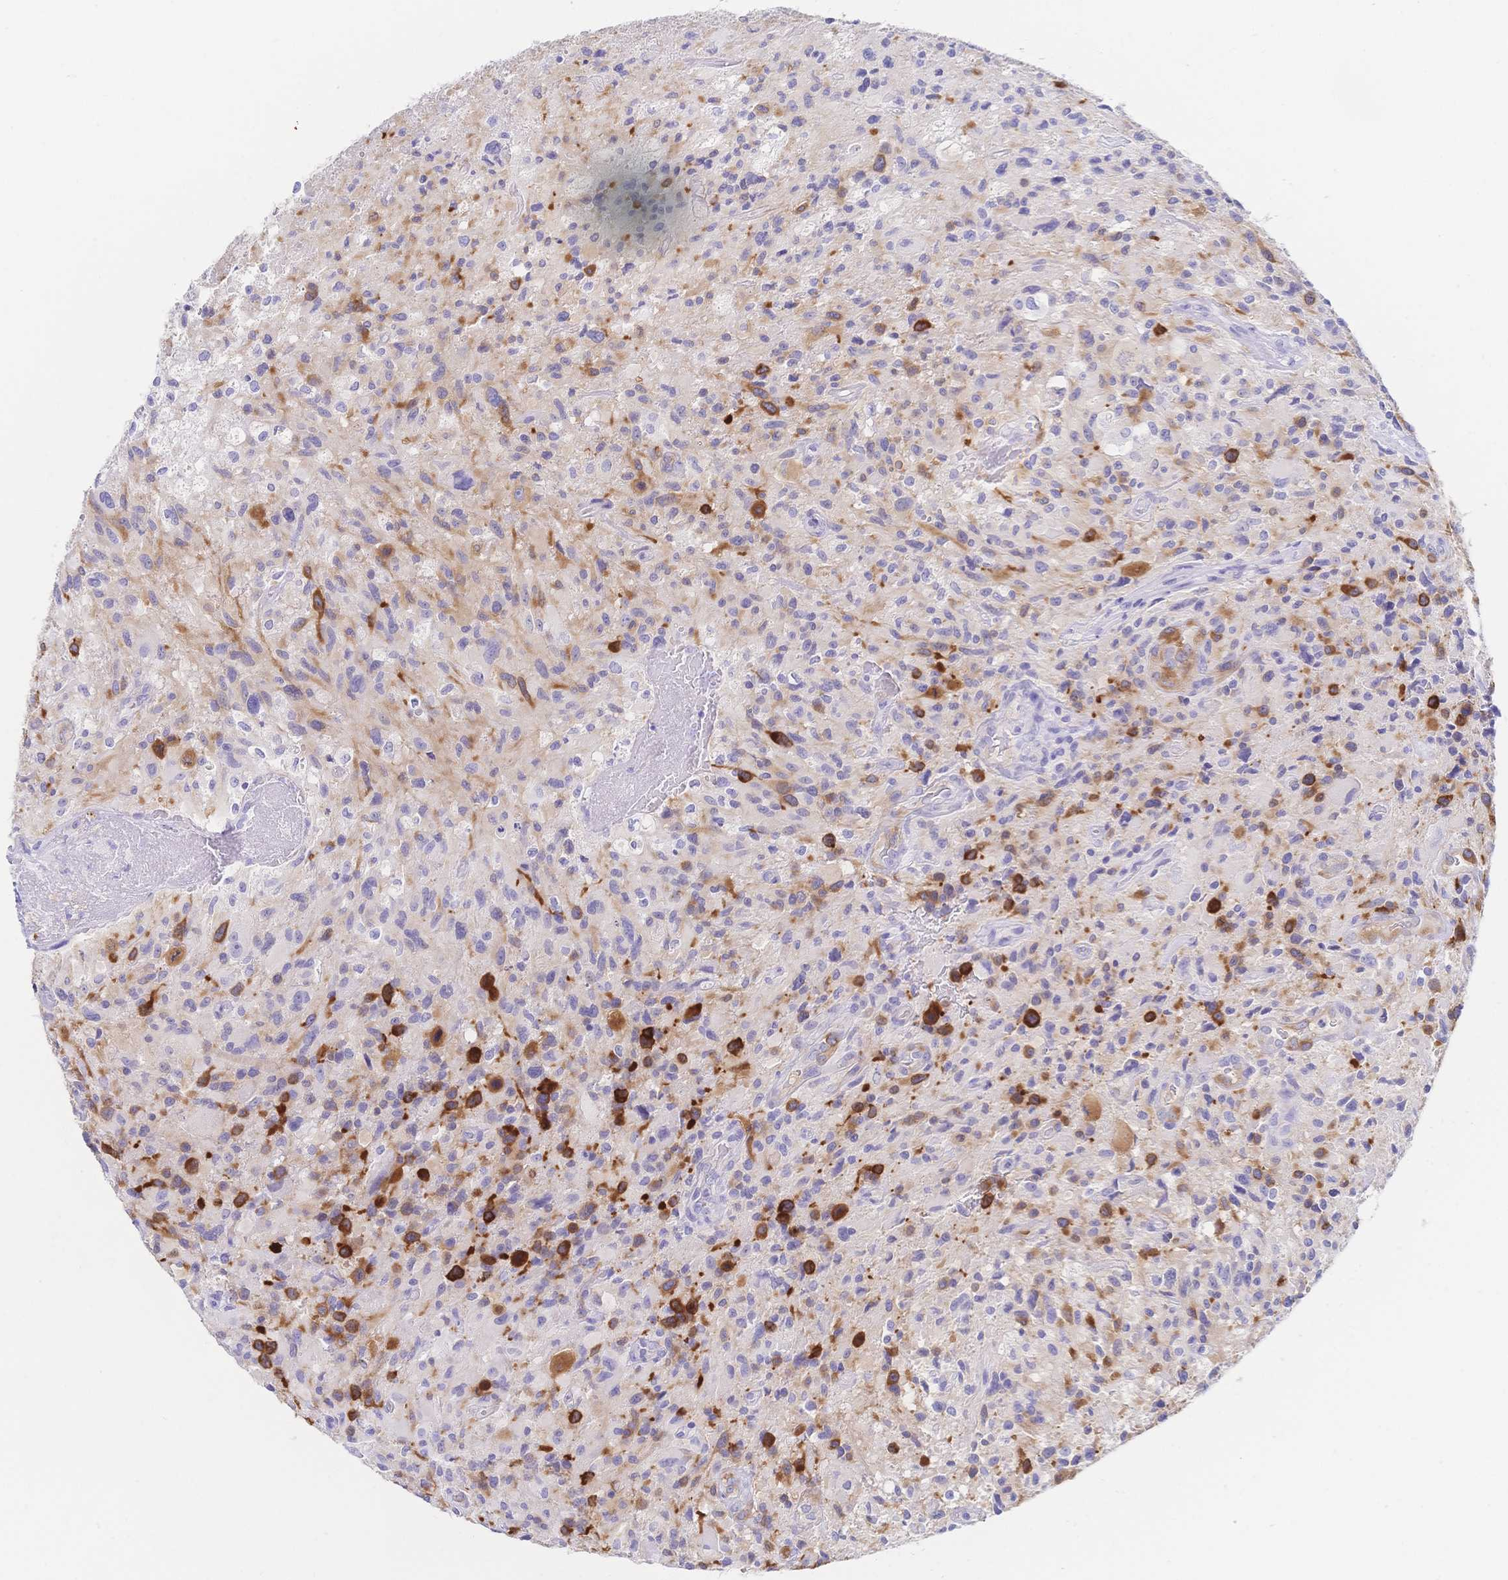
{"staining": {"intensity": "moderate", "quantity": "<25%", "location": "cytoplasmic/membranous"}, "tissue": "glioma", "cell_type": "Tumor cells", "image_type": "cancer", "snomed": [{"axis": "morphology", "description": "Glioma, malignant, High grade"}, {"axis": "topography", "description": "Brain"}], "caption": "An immunohistochemistry (IHC) histopathology image of neoplastic tissue is shown. Protein staining in brown highlights moderate cytoplasmic/membranous positivity in glioma within tumor cells. The staining was performed using DAB, with brown indicating positive protein expression. Nuclei are stained blue with hematoxylin.", "gene": "RRM1", "patient": {"sex": "male", "age": 63}}